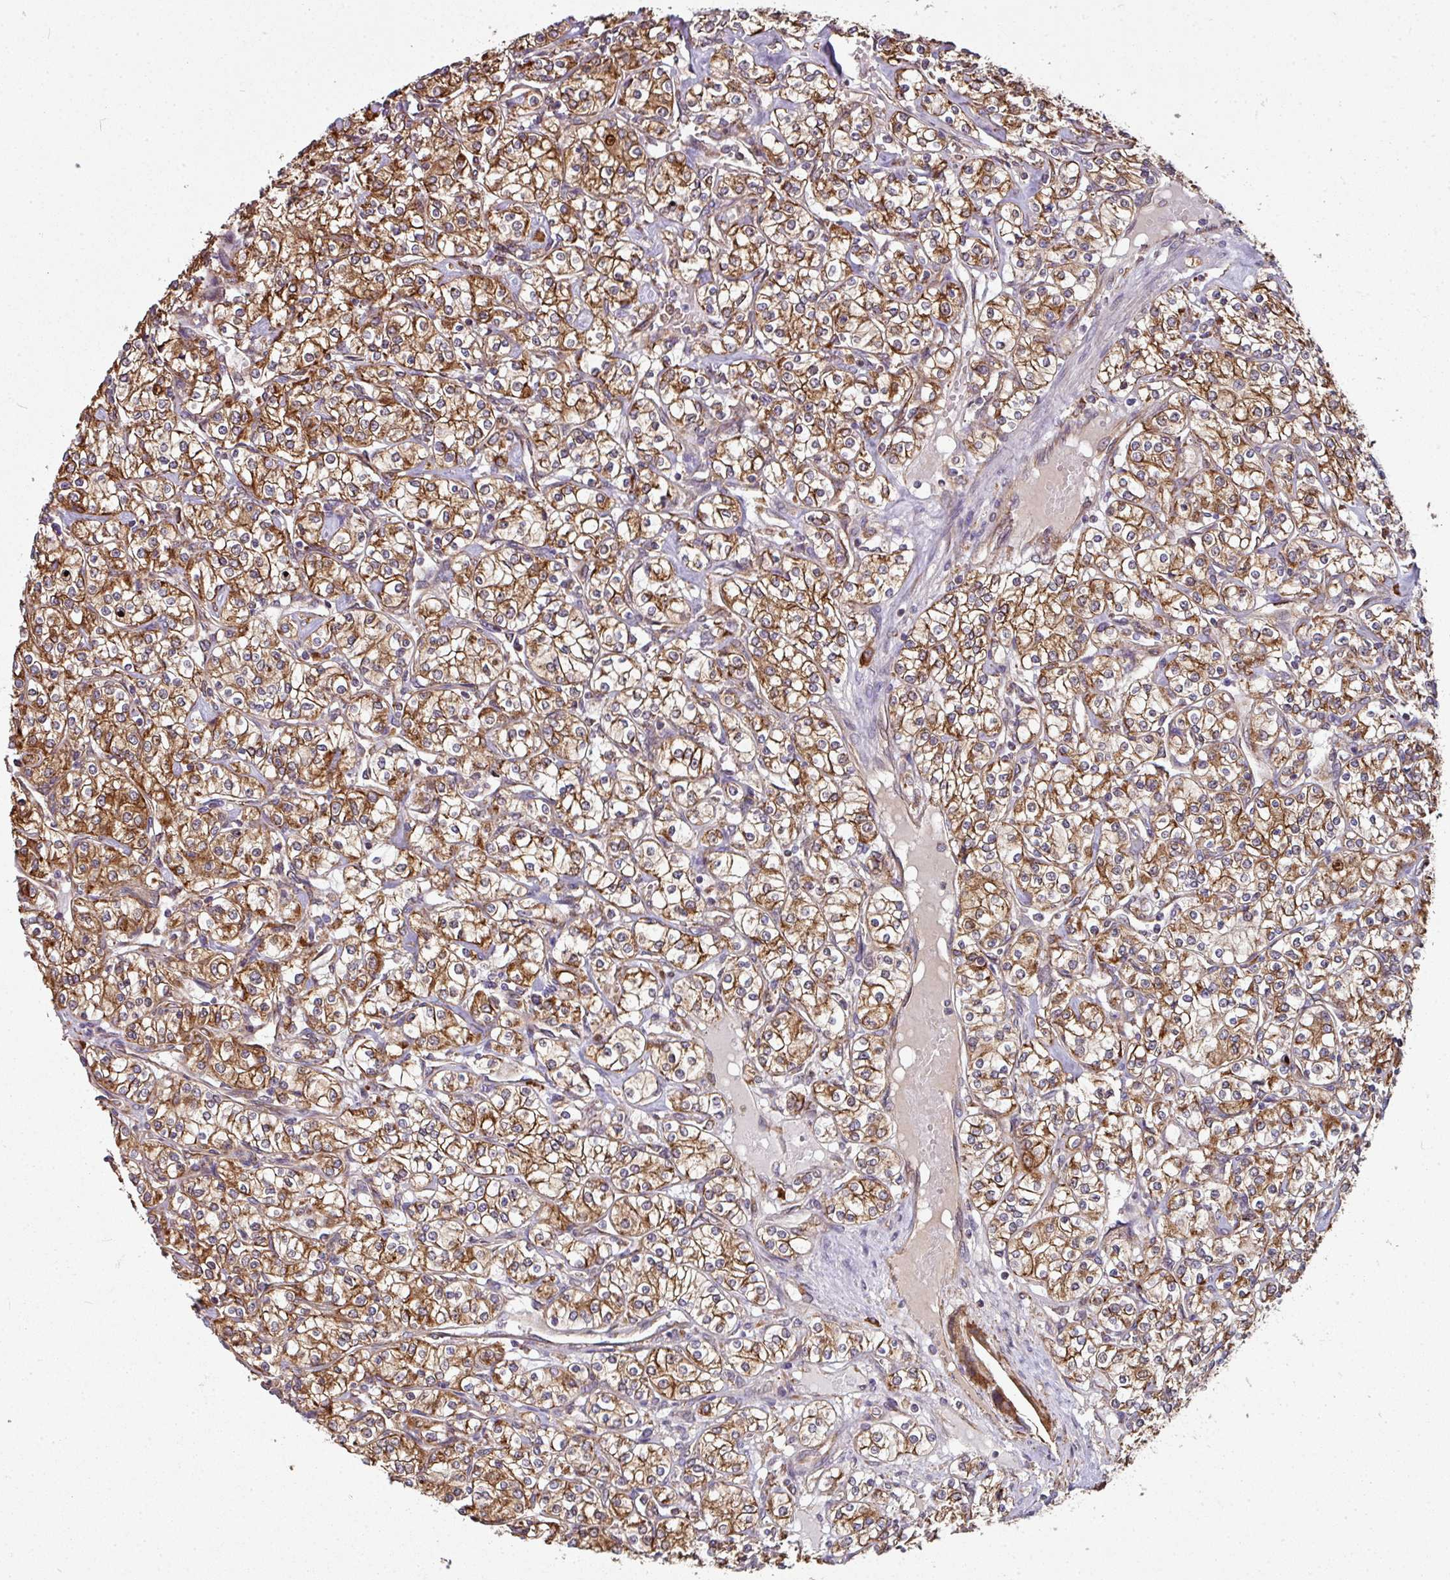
{"staining": {"intensity": "strong", "quantity": ">75%", "location": "cytoplasmic/membranous"}, "tissue": "renal cancer", "cell_type": "Tumor cells", "image_type": "cancer", "snomed": [{"axis": "morphology", "description": "Adenocarcinoma, NOS"}, {"axis": "topography", "description": "Kidney"}], "caption": "About >75% of tumor cells in human renal cancer (adenocarcinoma) display strong cytoplasmic/membranous protein positivity as visualized by brown immunohistochemical staining.", "gene": "FAT4", "patient": {"sex": "male", "age": 77}}